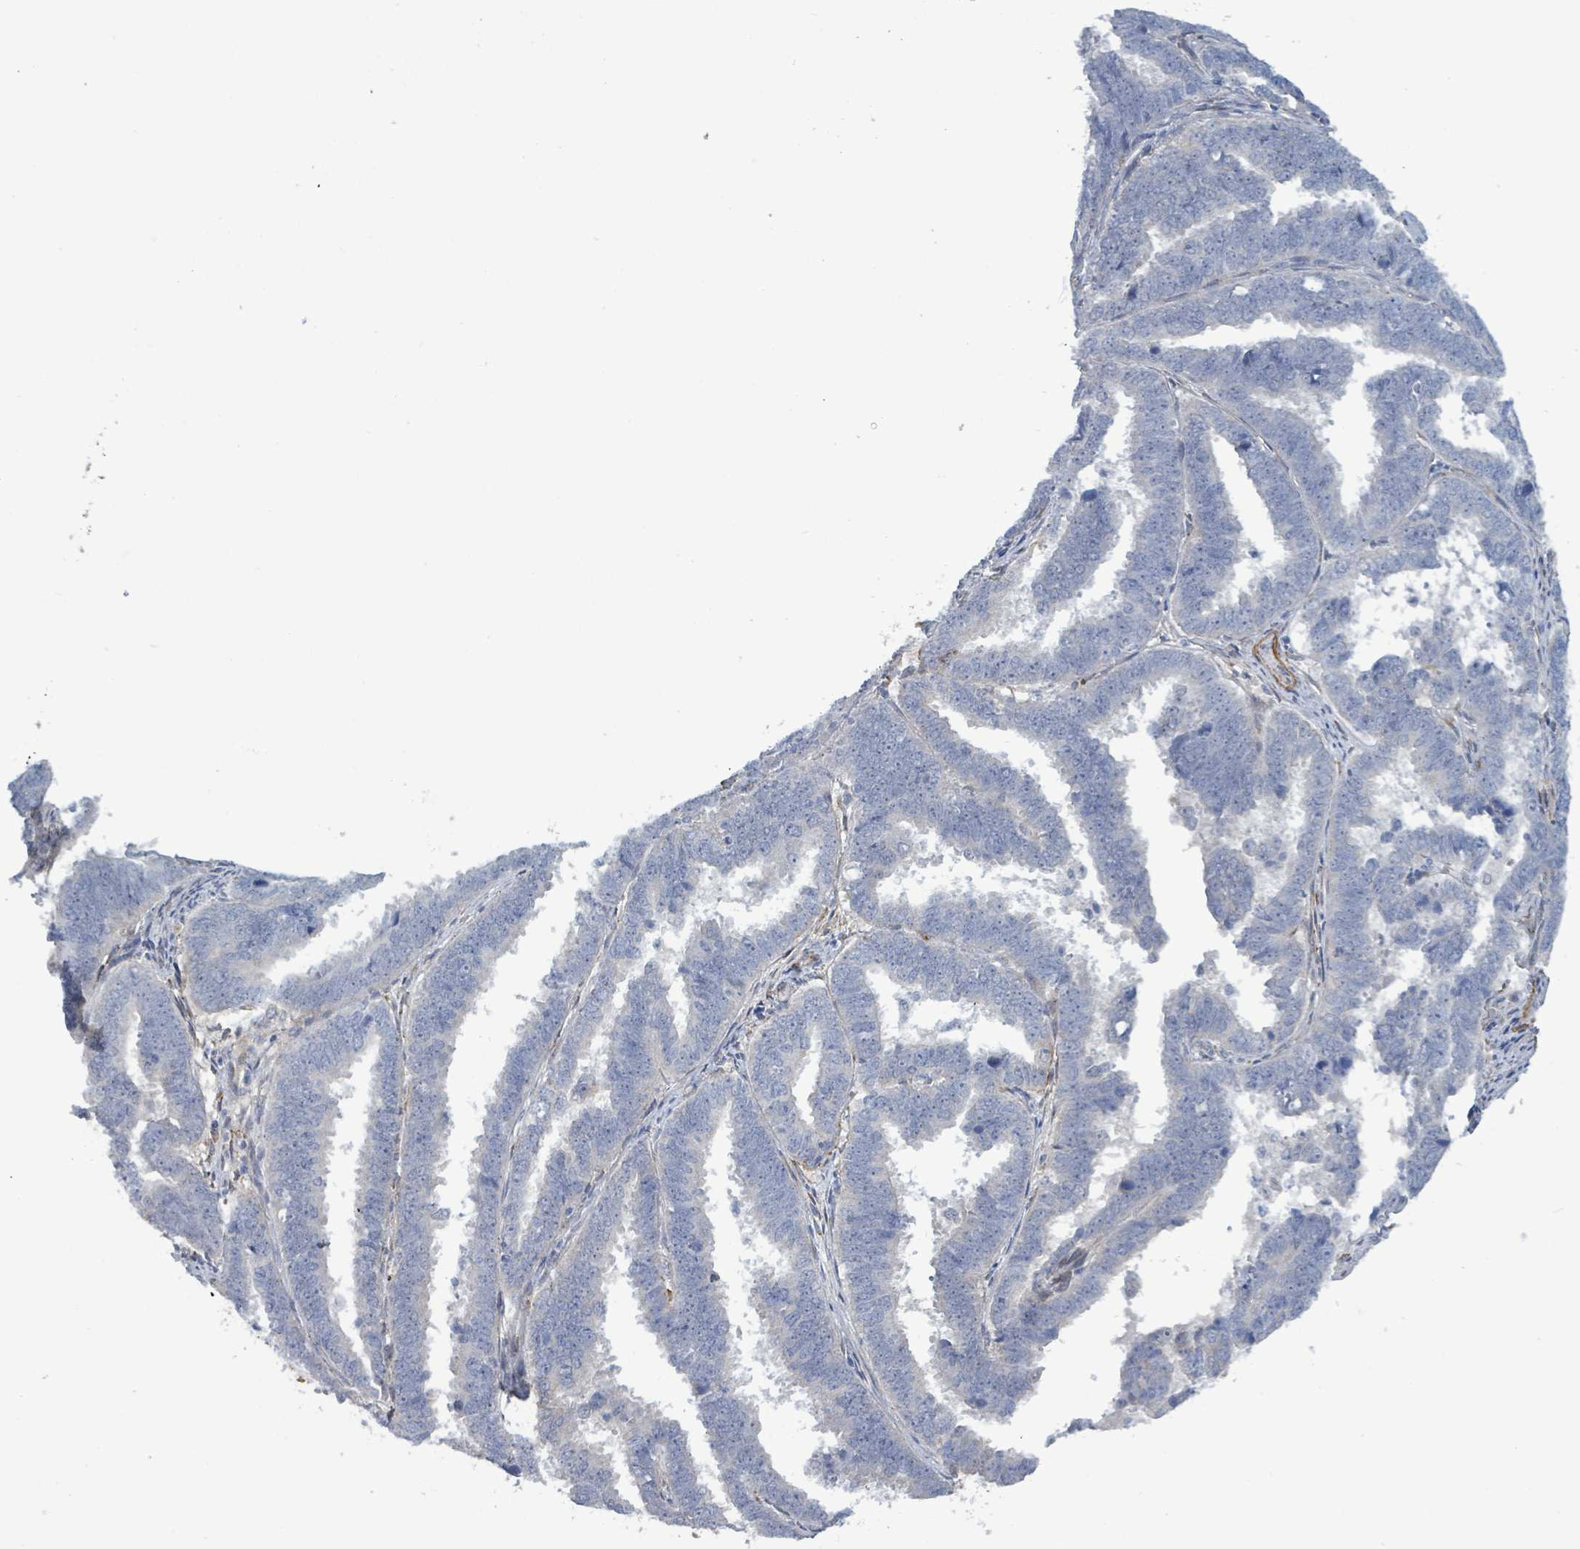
{"staining": {"intensity": "negative", "quantity": "none", "location": "none"}, "tissue": "endometrial cancer", "cell_type": "Tumor cells", "image_type": "cancer", "snomed": [{"axis": "morphology", "description": "Adenocarcinoma, NOS"}, {"axis": "topography", "description": "Endometrium"}], "caption": "Adenocarcinoma (endometrial) was stained to show a protein in brown. There is no significant positivity in tumor cells.", "gene": "DMRTC1B", "patient": {"sex": "female", "age": 75}}